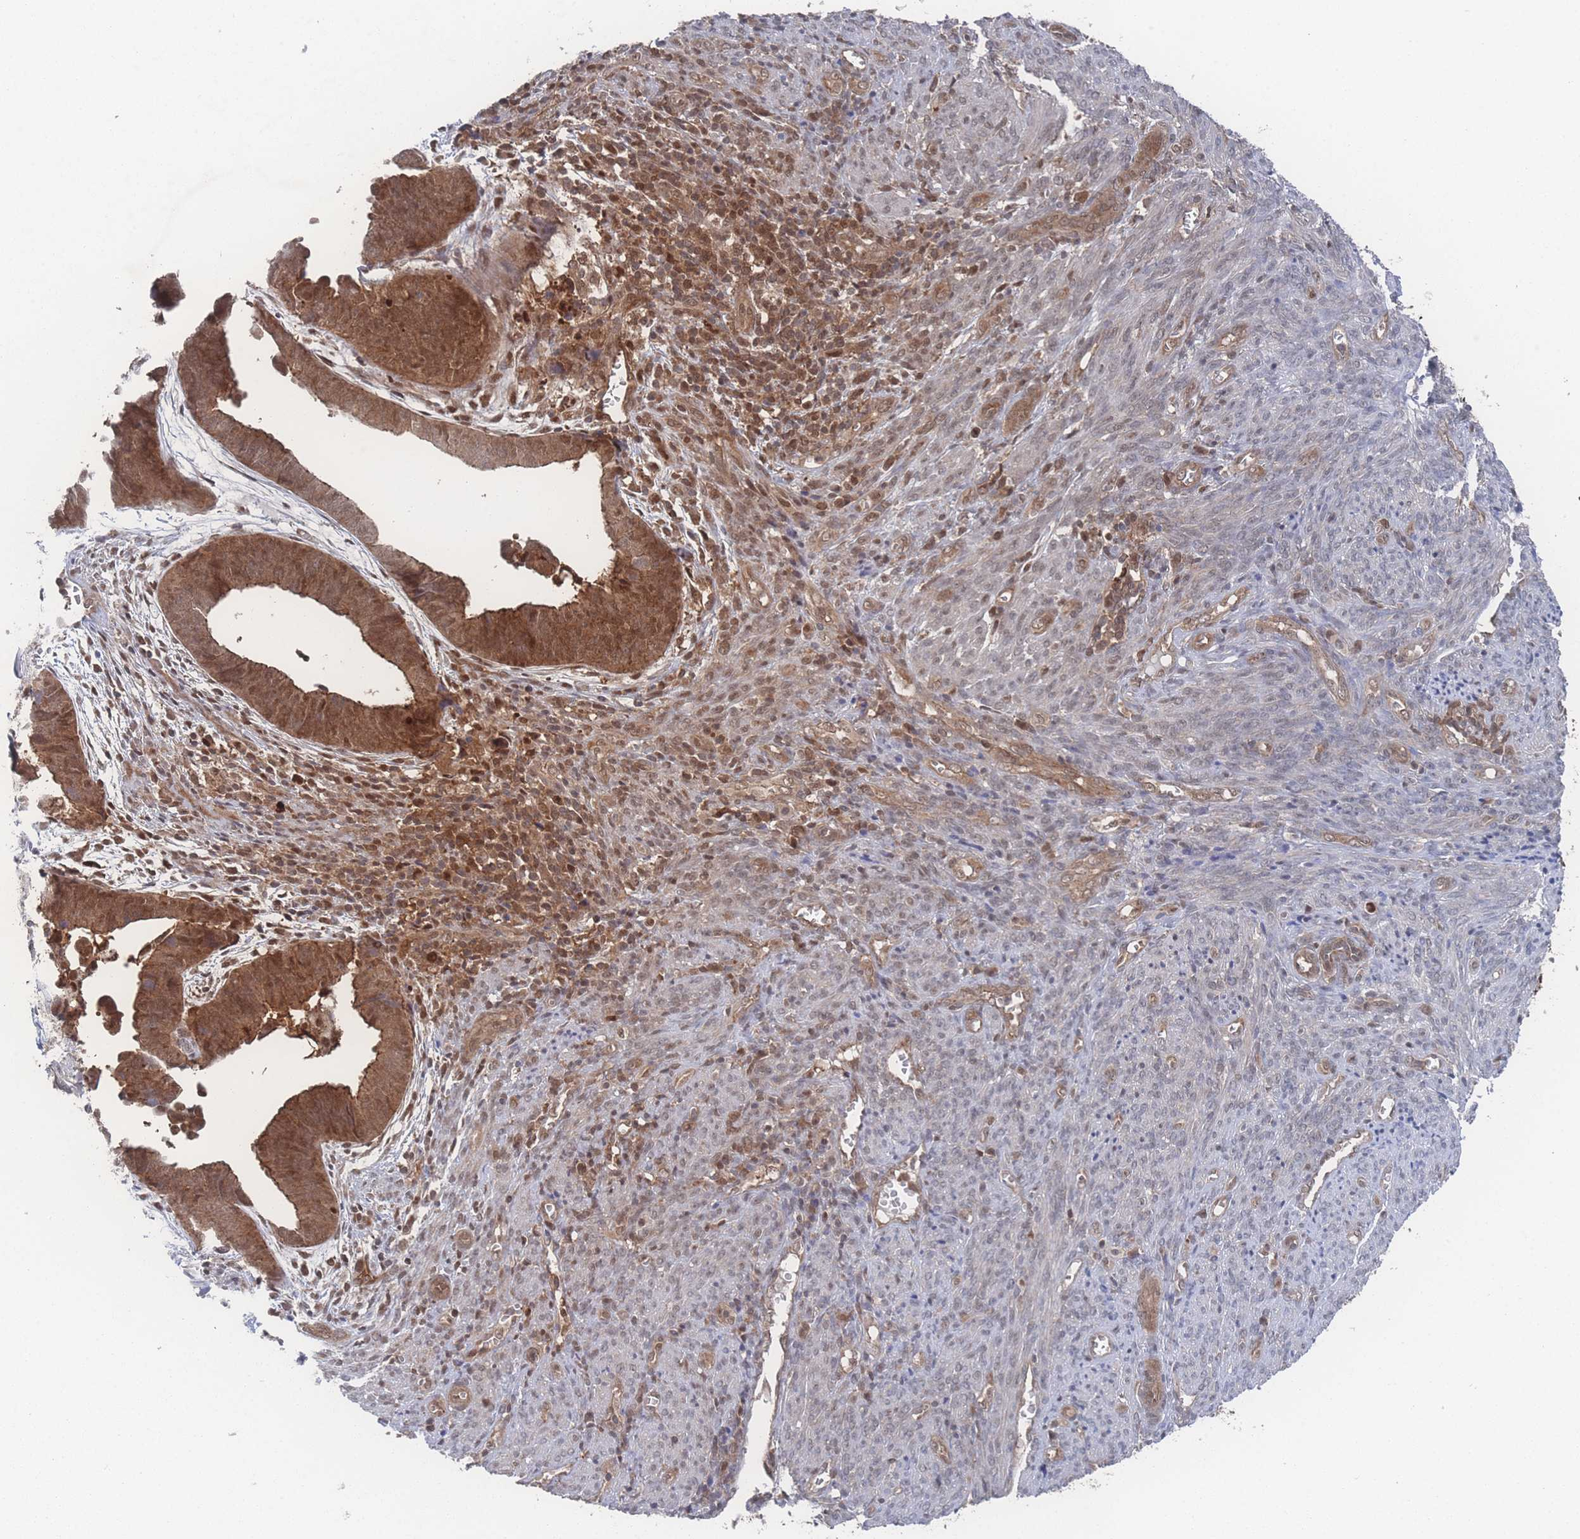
{"staining": {"intensity": "moderate", "quantity": ">75%", "location": "cytoplasmic/membranous"}, "tissue": "endometrial cancer", "cell_type": "Tumor cells", "image_type": "cancer", "snomed": [{"axis": "morphology", "description": "Adenocarcinoma, NOS"}, {"axis": "topography", "description": "Endometrium"}], "caption": "Adenocarcinoma (endometrial) was stained to show a protein in brown. There is medium levels of moderate cytoplasmic/membranous staining in approximately >75% of tumor cells.", "gene": "PSMA1", "patient": {"sex": "female", "age": 75}}